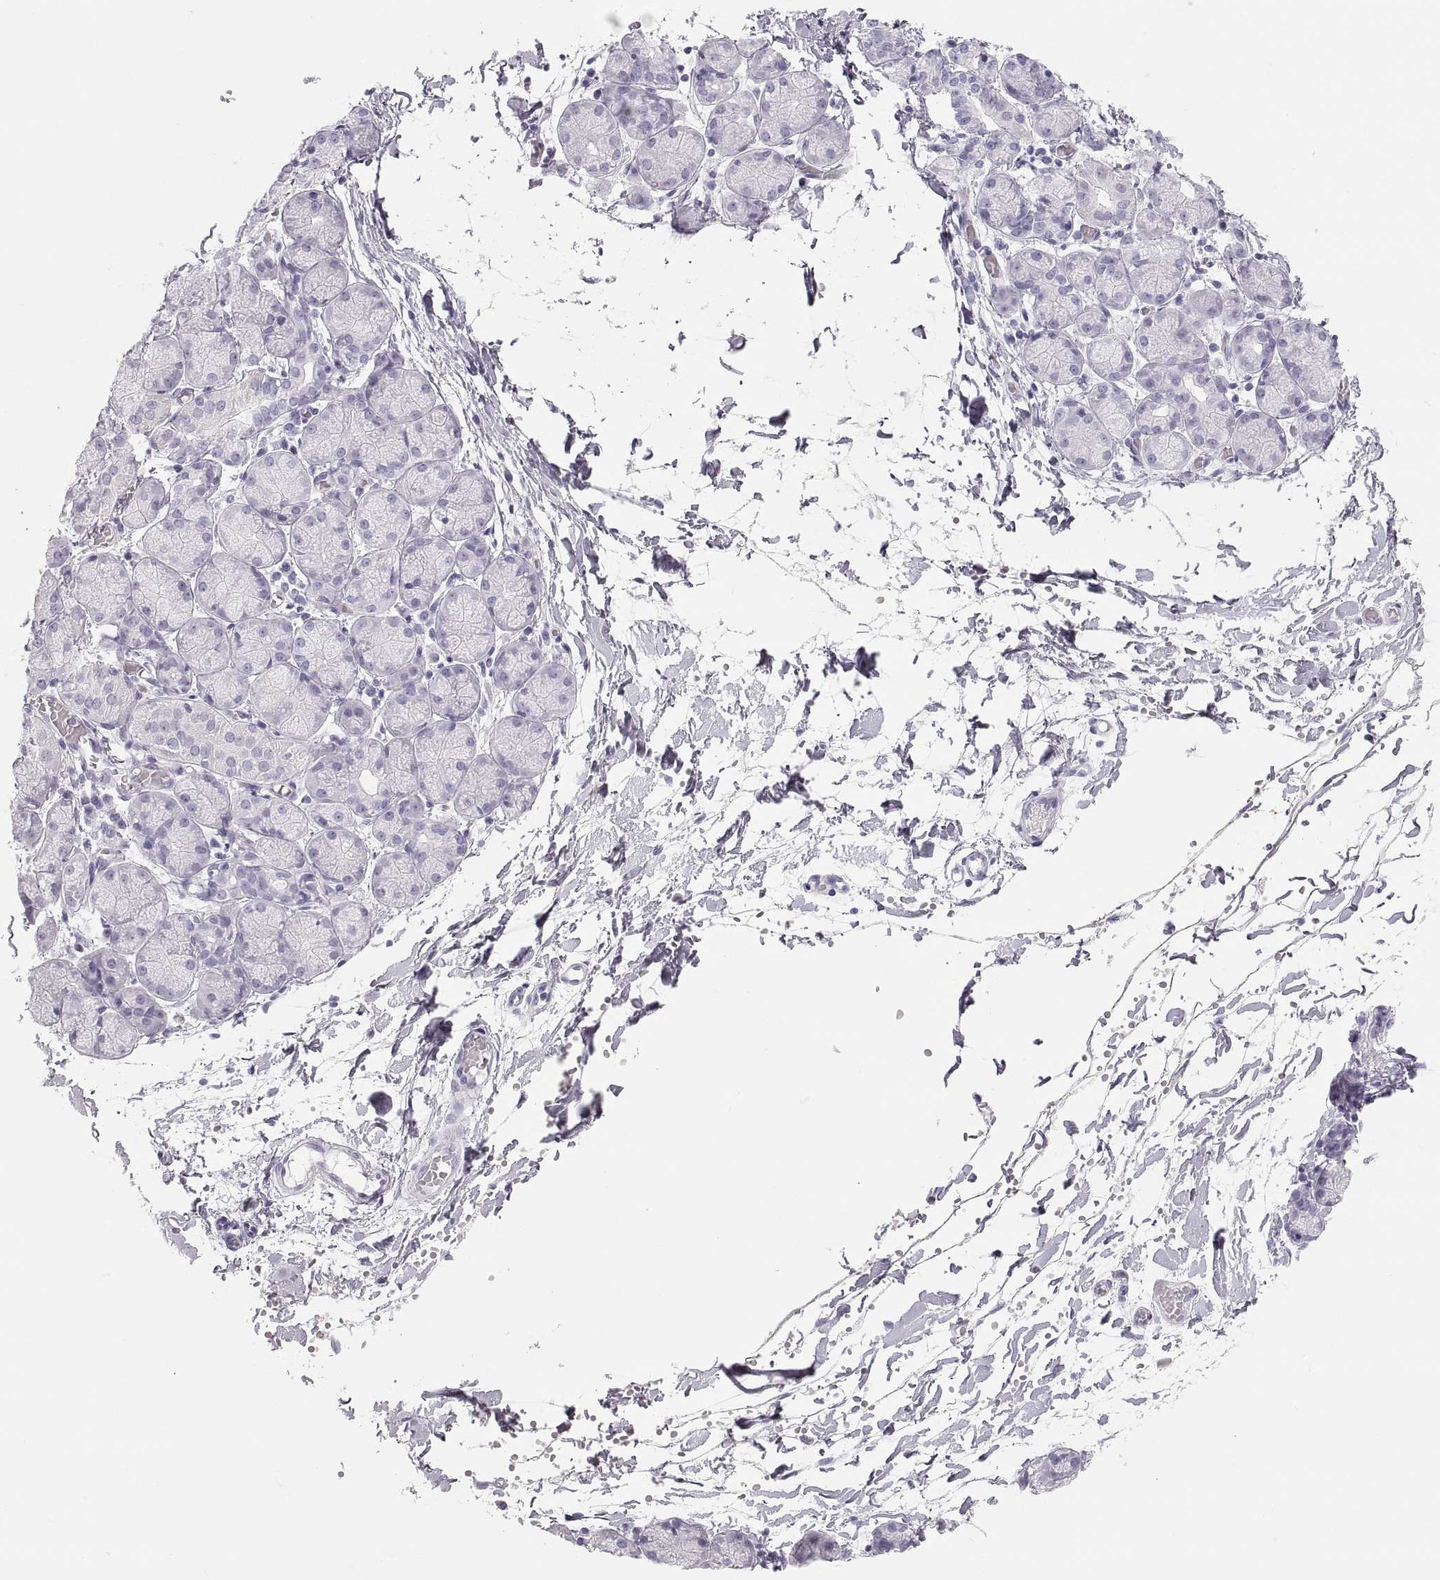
{"staining": {"intensity": "negative", "quantity": "none", "location": "none"}, "tissue": "salivary gland", "cell_type": "Glandular cells", "image_type": "normal", "snomed": [{"axis": "morphology", "description": "Normal tissue, NOS"}, {"axis": "topography", "description": "Salivary gland"}, {"axis": "topography", "description": "Peripheral nerve tissue"}], "caption": "This photomicrograph is of benign salivary gland stained with immunohistochemistry to label a protein in brown with the nuclei are counter-stained blue. There is no expression in glandular cells. (DAB immunohistochemistry, high magnification).", "gene": "SEMG1", "patient": {"sex": "female", "age": 24}}